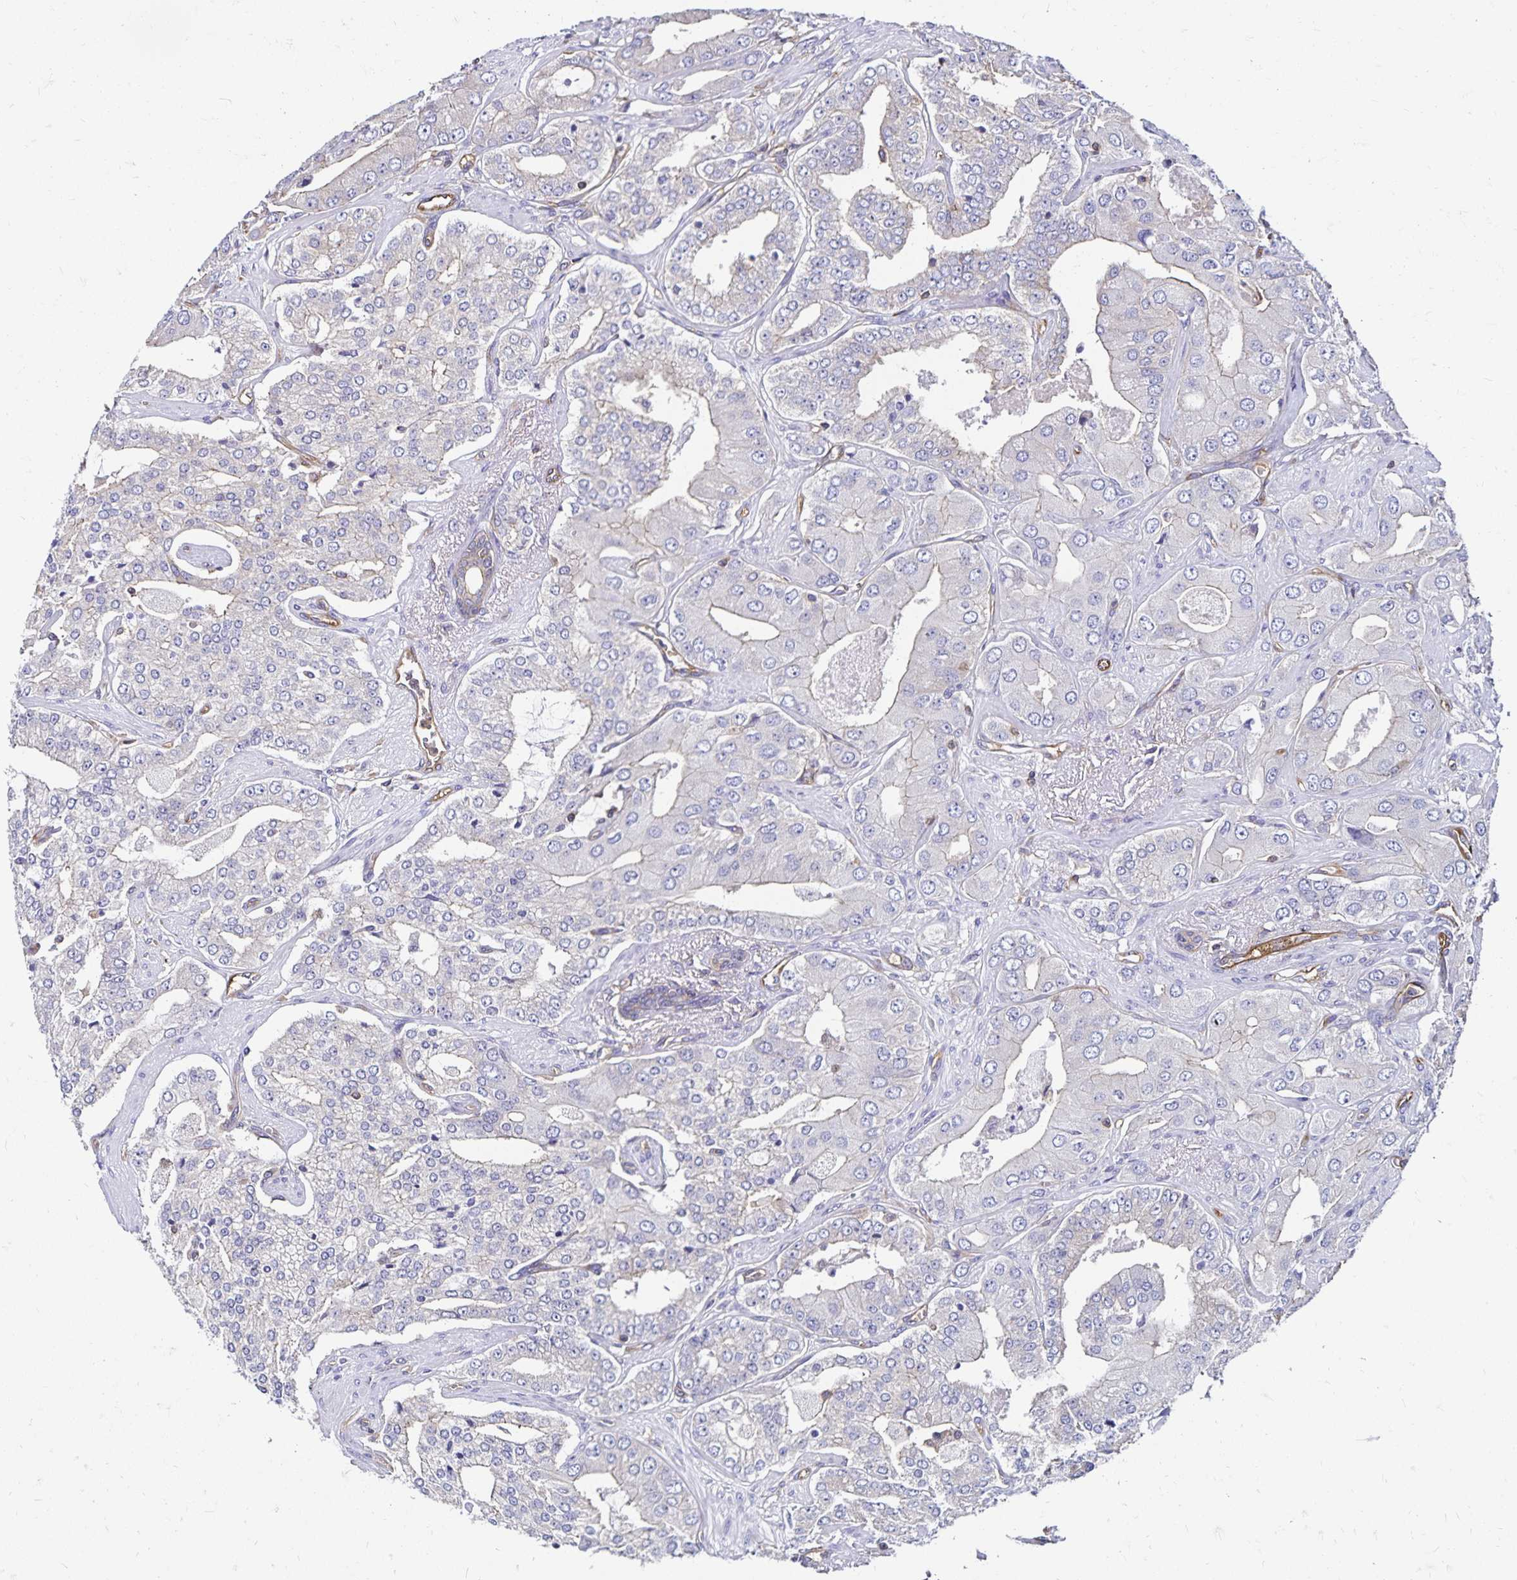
{"staining": {"intensity": "negative", "quantity": "none", "location": "none"}, "tissue": "prostate cancer", "cell_type": "Tumor cells", "image_type": "cancer", "snomed": [{"axis": "morphology", "description": "Adenocarcinoma, Low grade"}, {"axis": "topography", "description": "Prostate"}], "caption": "Micrograph shows no protein expression in tumor cells of prostate cancer (low-grade adenocarcinoma) tissue.", "gene": "RPRML", "patient": {"sex": "male", "age": 60}}